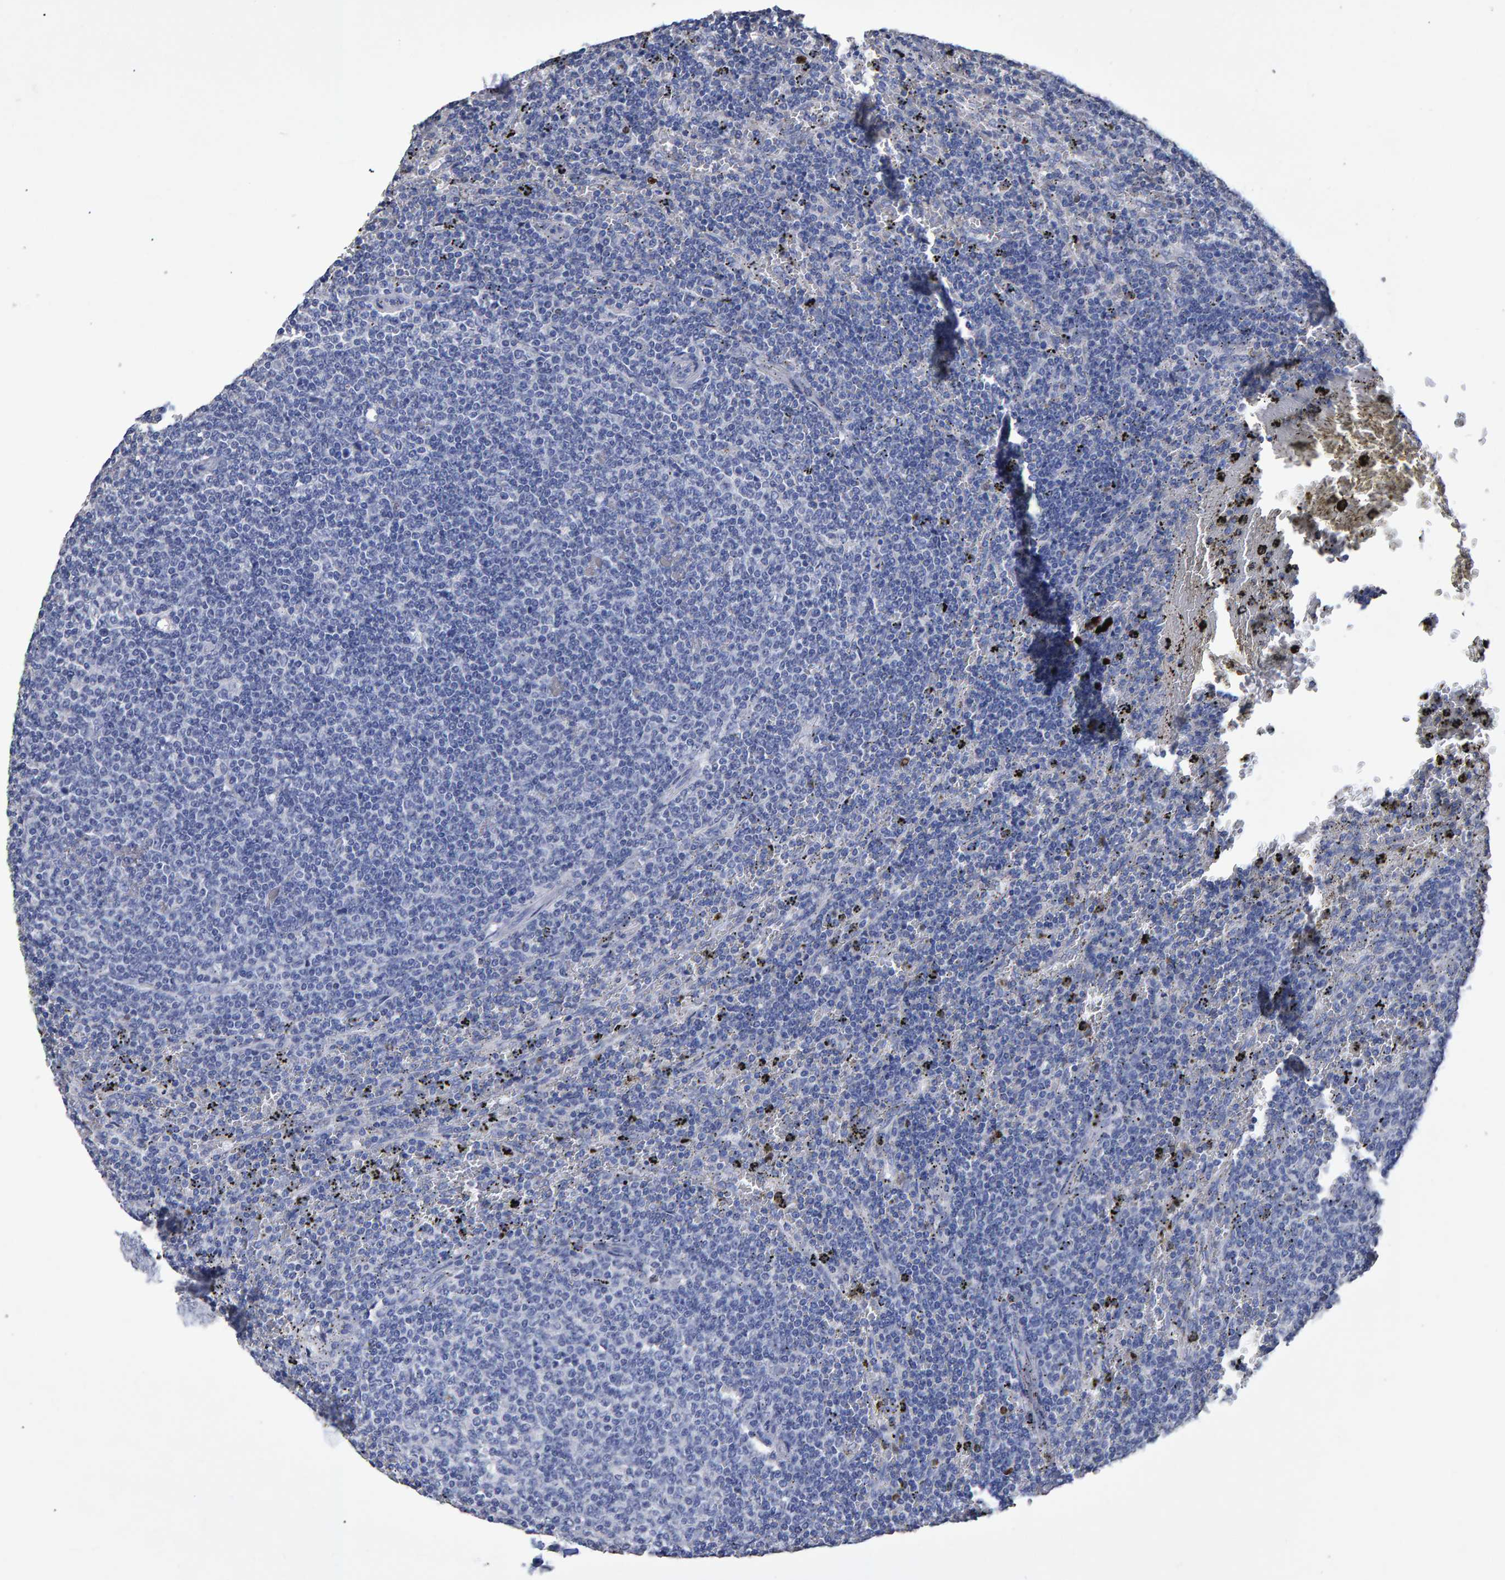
{"staining": {"intensity": "negative", "quantity": "none", "location": "none"}, "tissue": "lymphoma", "cell_type": "Tumor cells", "image_type": "cancer", "snomed": [{"axis": "morphology", "description": "Malignant lymphoma, non-Hodgkin's type, Low grade"}, {"axis": "topography", "description": "Spleen"}], "caption": "Immunohistochemistry histopathology image of neoplastic tissue: lymphoma stained with DAB exhibits no significant protein expression in tumor cells.", "gene": "HEMGN", "patient": {"sex": "female", "age": 50}}